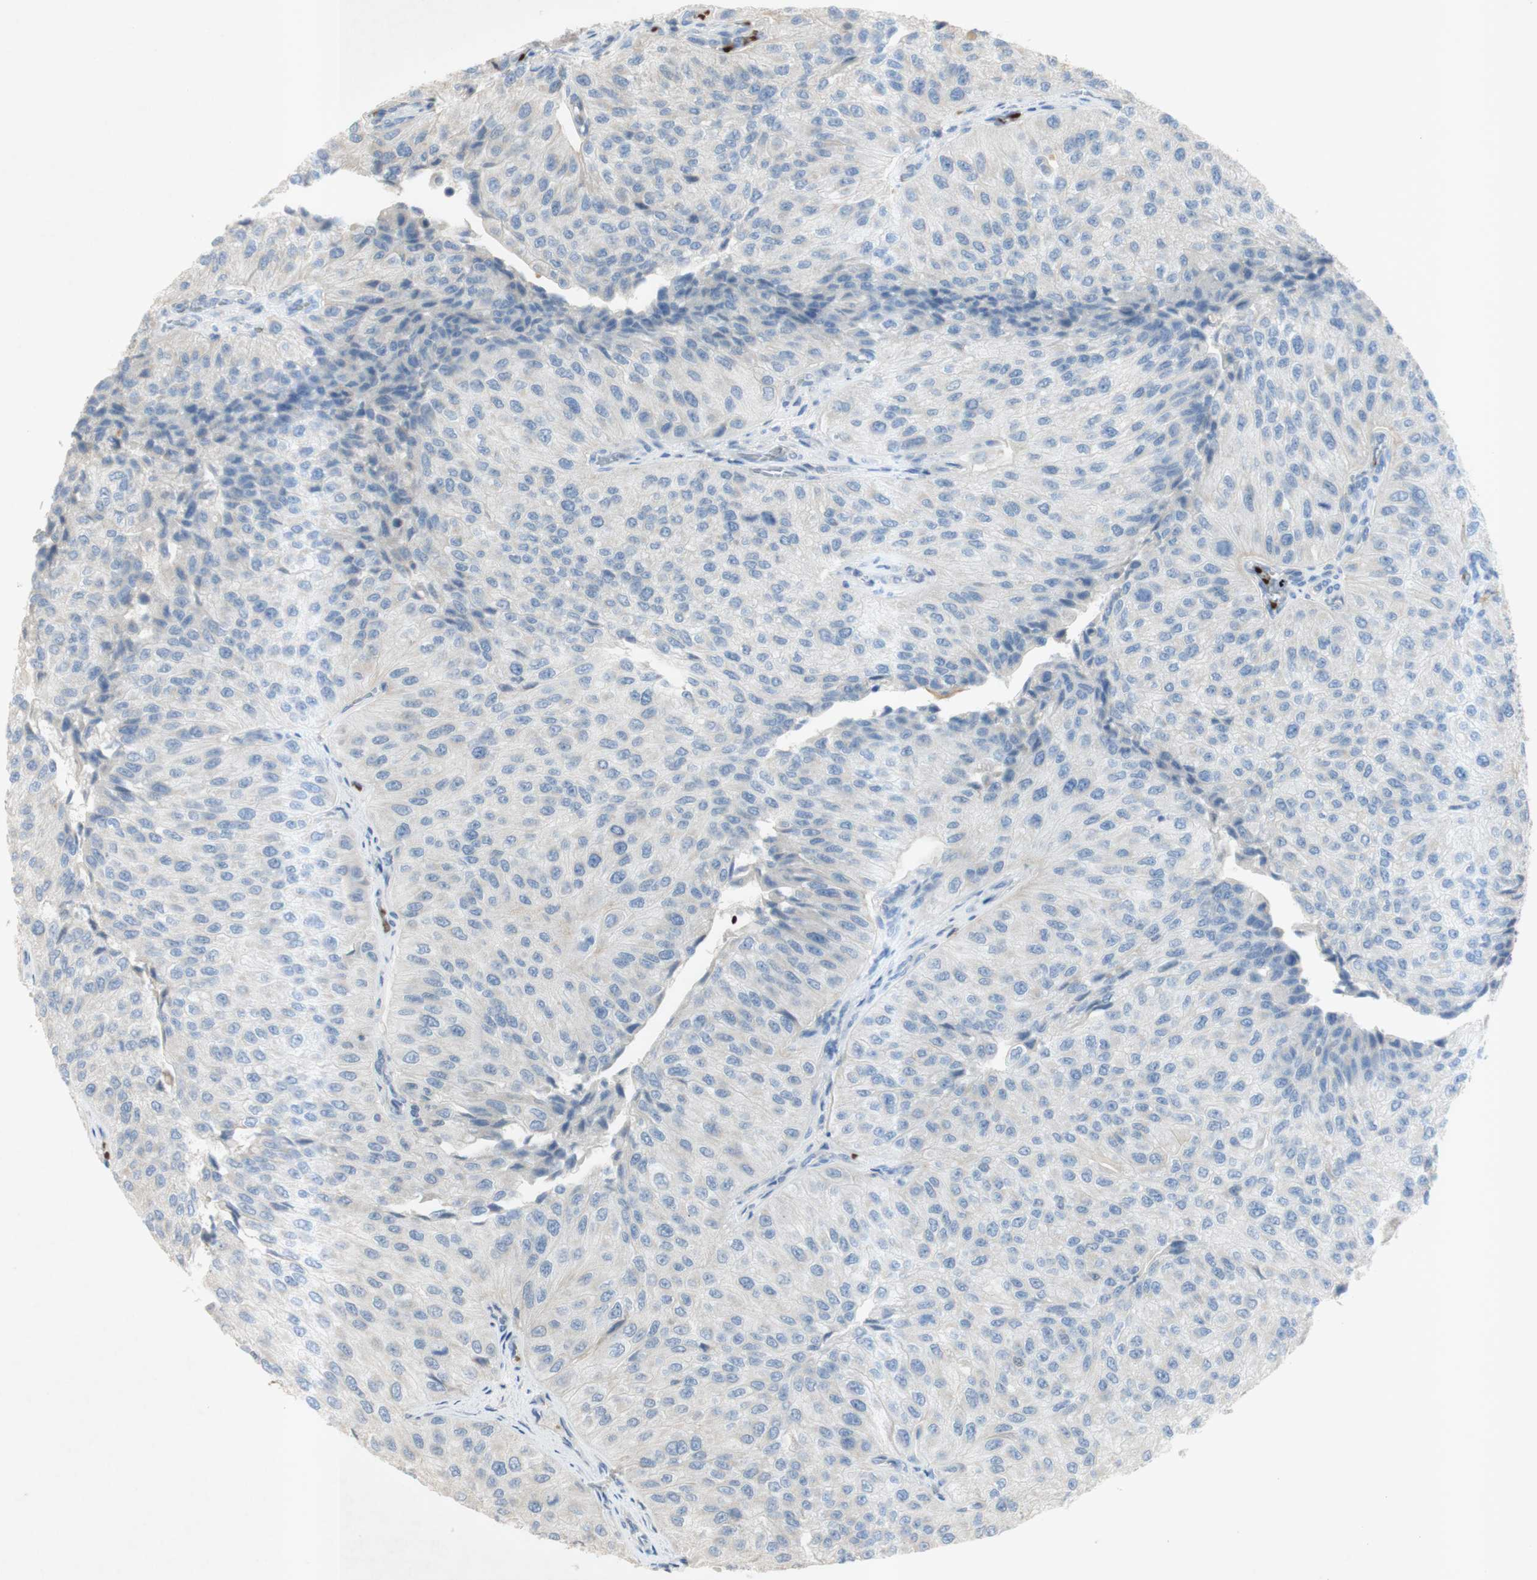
{"staining": {"intensity": "negative", "quantity": "none", "location": "none"}, "tissue": "urothelial cancer", "cell_type": "Tumor cells", "image_type": "cancer", "snomed": [{"axis": "morphology", "description": "Urothelial carcinoma, High grade"}, {"axis": "topography", "description": "Kidney"}, {"axis": "topography", "description": "Urinary bladder"}], "caption": "Photomicrograph shows no protein positivity in tumor cells of high-grade urothelial carcinoma tissue.", "gene": "EPO", "patient": {"sex": "male", "age": 77}}